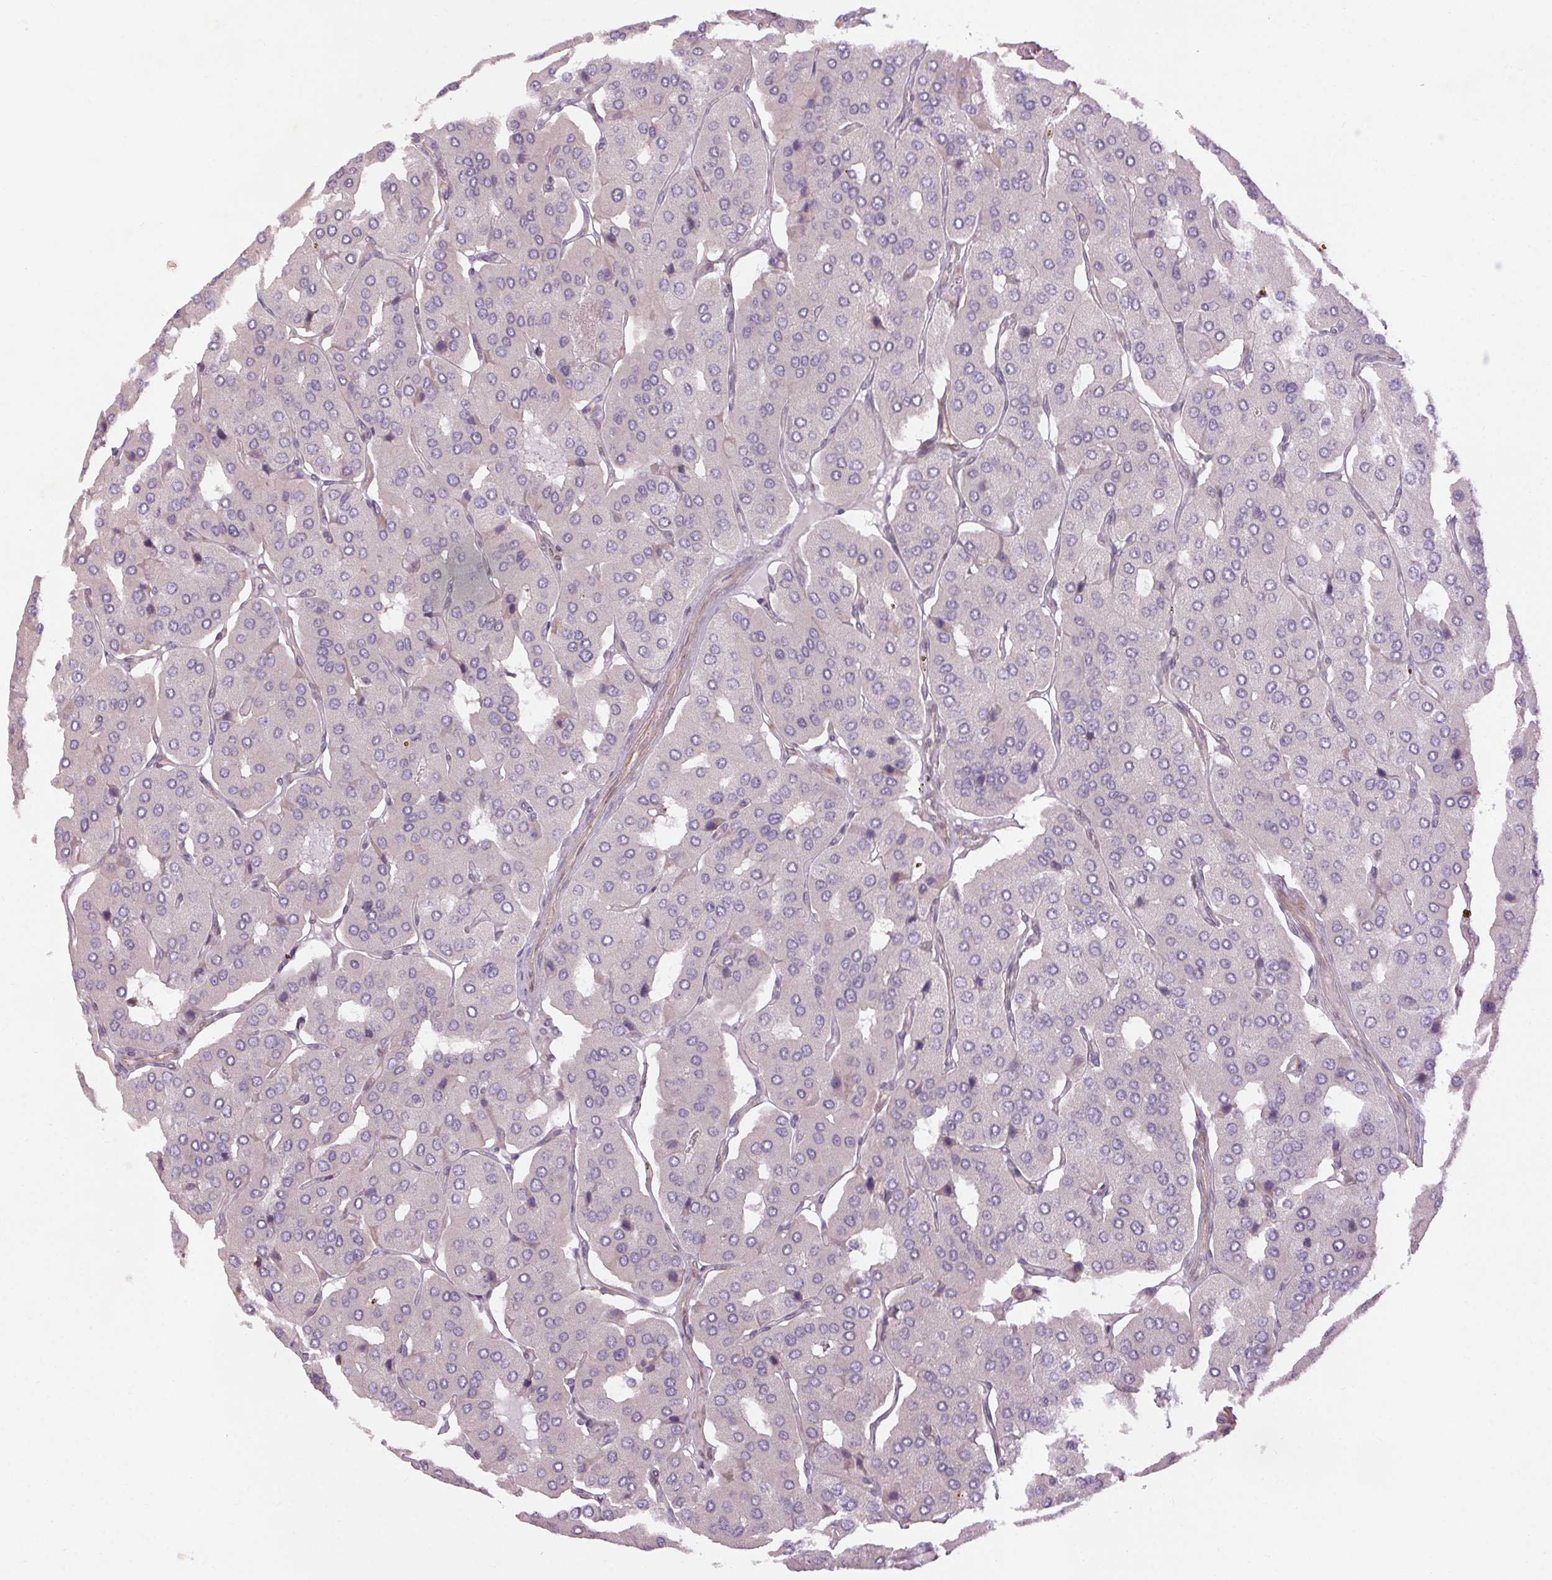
{"staining": {"intensity": "negative", "quantity": "none", "location": "none"}, "tissue": "parathyroid gland", "cell_type": "Glandular cells", "image_type": "normal", "snomed": [{"axis": "morphology", "description": "Normal tissue, NOS"}, {"axis": "morphology", "description": "Adenoma, NOS"}, {"axis": "topography", "description": "Parathyroid gland"}], "caption": "This is a photomicrograph of IHC staining of benign parathyroid gland, which shows no staining in glandular cells.", "gene": "CCSER1", "patient": {"sex": "female", "age": 86}}